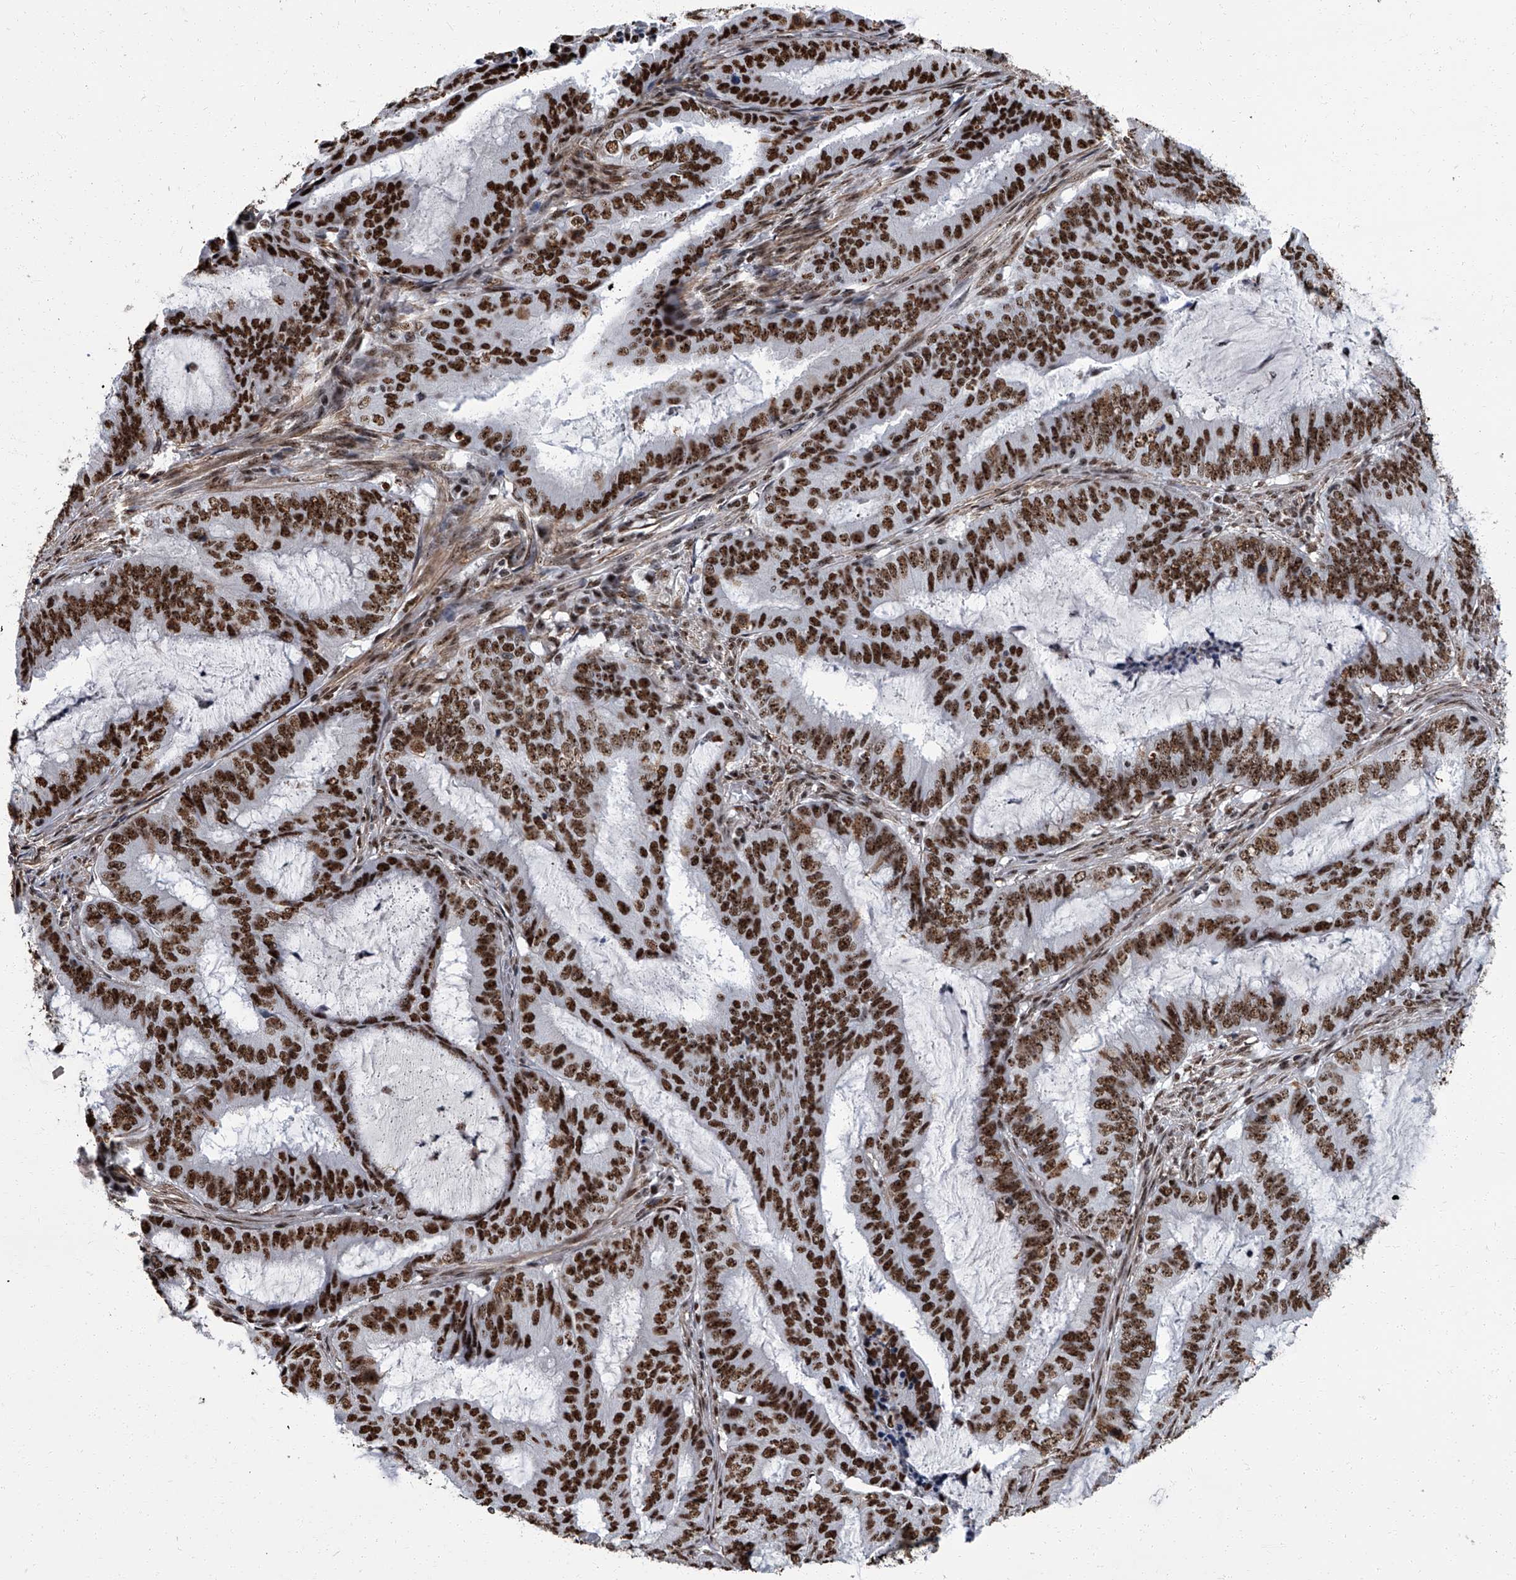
{"staining": {"intensity": "strong", "quantity": ">75%", "location": "nuclear"}, "tissue": "endometrial cancer", "cell_type": "Tumor cells", "image_type": "cancer", "snomed": [{"axis": "morphology", "description": "Adenocarcinoma, NOS"}, {"axis": "topography", "description": "Endometrium"}], "caption": "Tumor cells exhibit high levels of strong nuclear staining in approximately >75% of cells in human adenocarcinoma (endometrial).", "gene": "ZNF518B", "patient": {"sex": "female", "age": 51}}